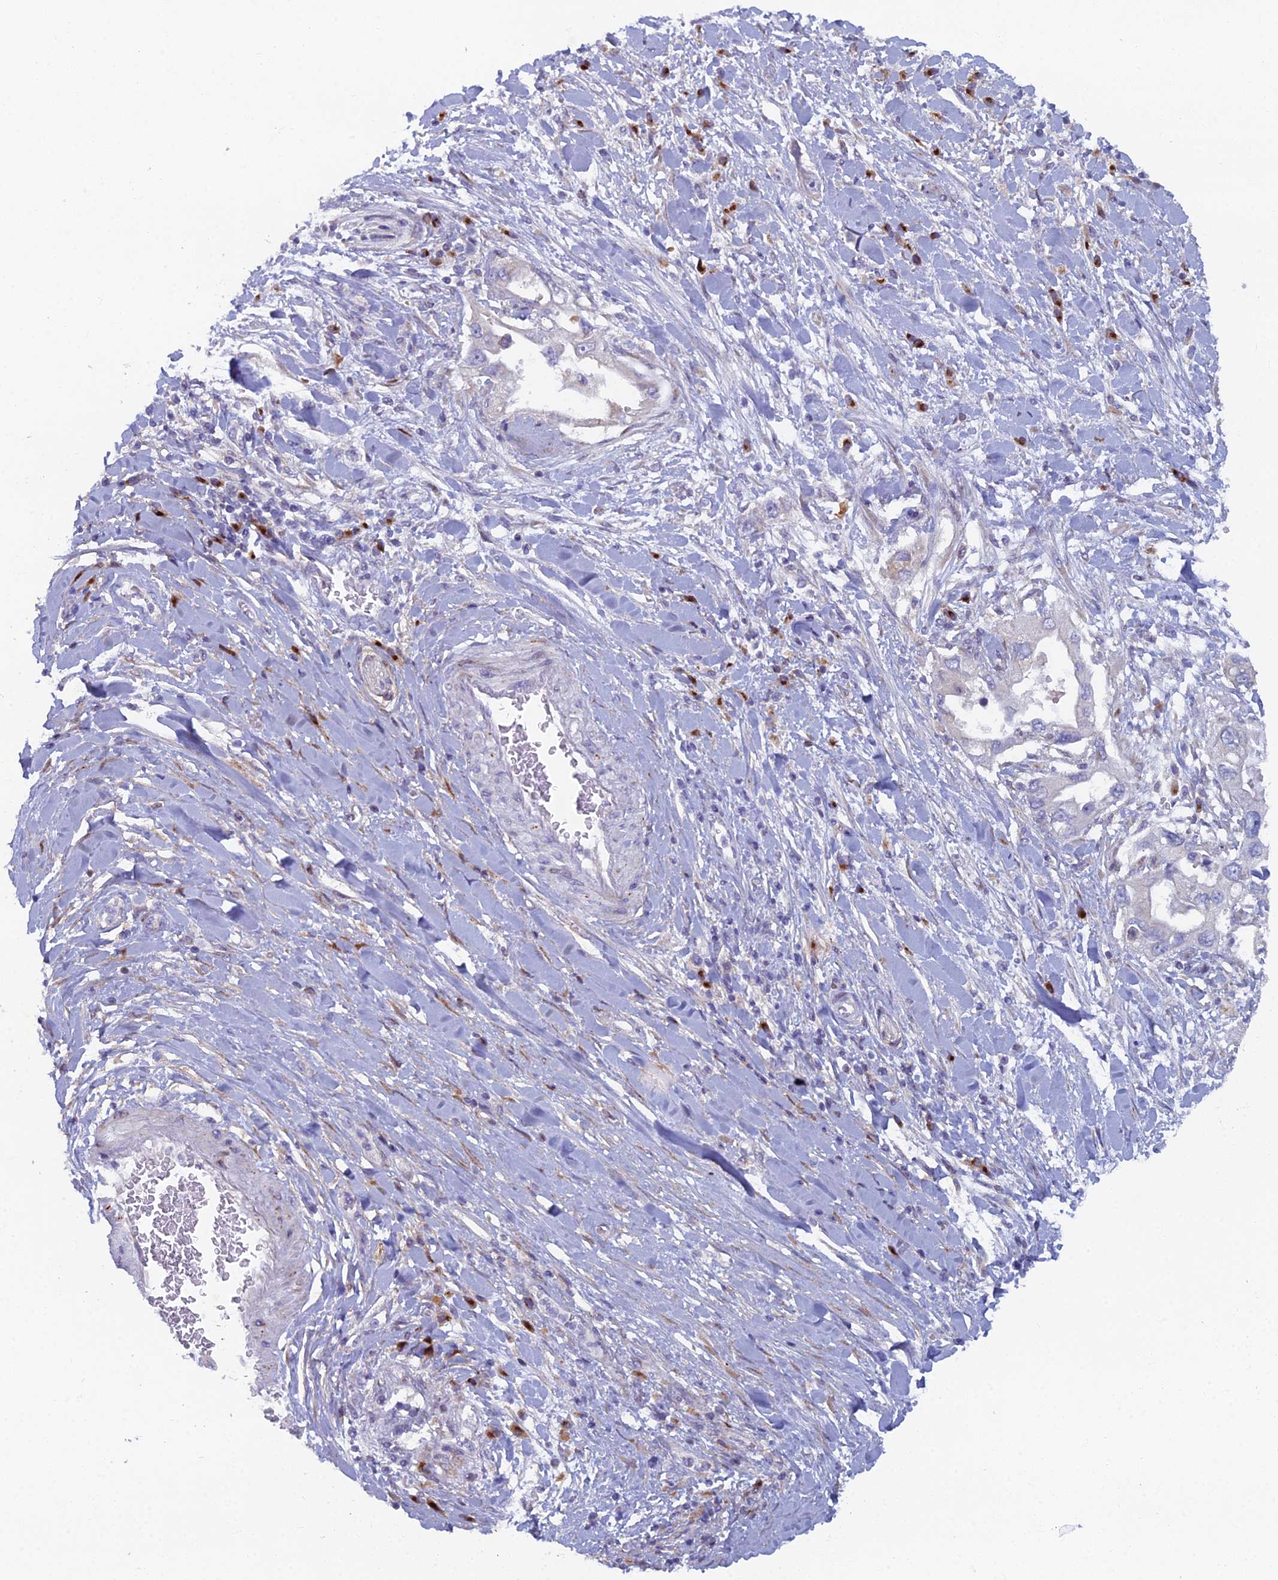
{"staining": {"intensity": "negative", "quantity": "none", "location": "none"}, "tissue": "pancreatic cancer", "cell_type": "Tumor cells", "image_type": "cancer", "snomed": [{"axis": "morphology", "description": "Inflammation, NOS"}, {"axis": "morphology", "description": "Adenocarcinoma, NOS"}, {"axis": "topography", "description": "Pancreas"}], "caption": "Micrograph shows no protein staining in tumor cells of pancreatic cancer (adenocarcinoma) tissue. Nuclei are stained in blue.", "gene": "B9D2", "patient": {"sex": "female", "age": 56}}